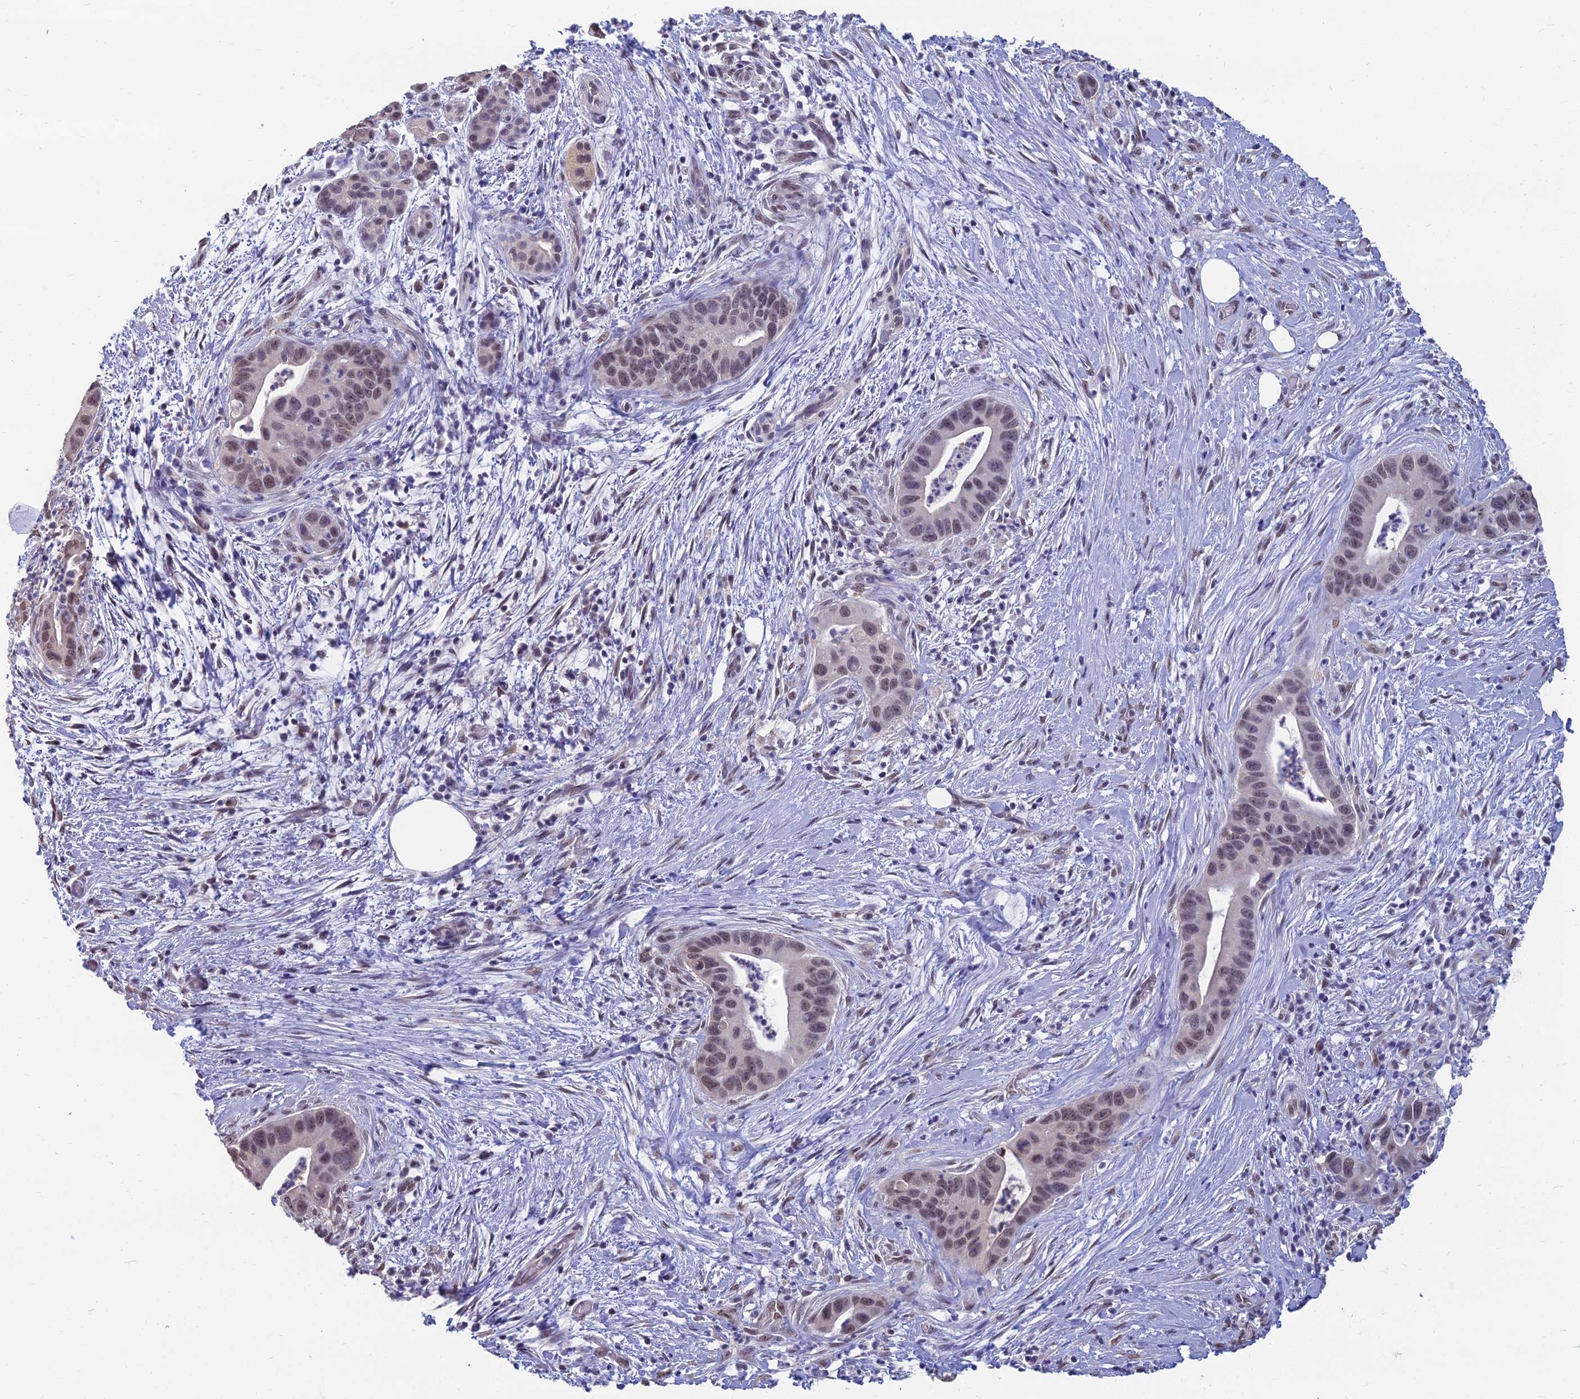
{"staining": {"intensity": "weak", "quantity": ">75%", "location": "nuclear"}, "tissue": "pancreatic cancer", "cell_type": "Tumor cells", "image_type": "cancer", "snomed": [{"axis": "morphology", "description": "Adenocarcinoma, NOS"}, {"axis": "topography", "description": "Pancreas"}], "caption": "Adenocarcinoma (pancreatic) stained with a brown dye reveals weak nuclear positive expression in about >75% of tumor cells.", "gene": "SRSF7", "patient": {"sex": "male", "age": 73}}